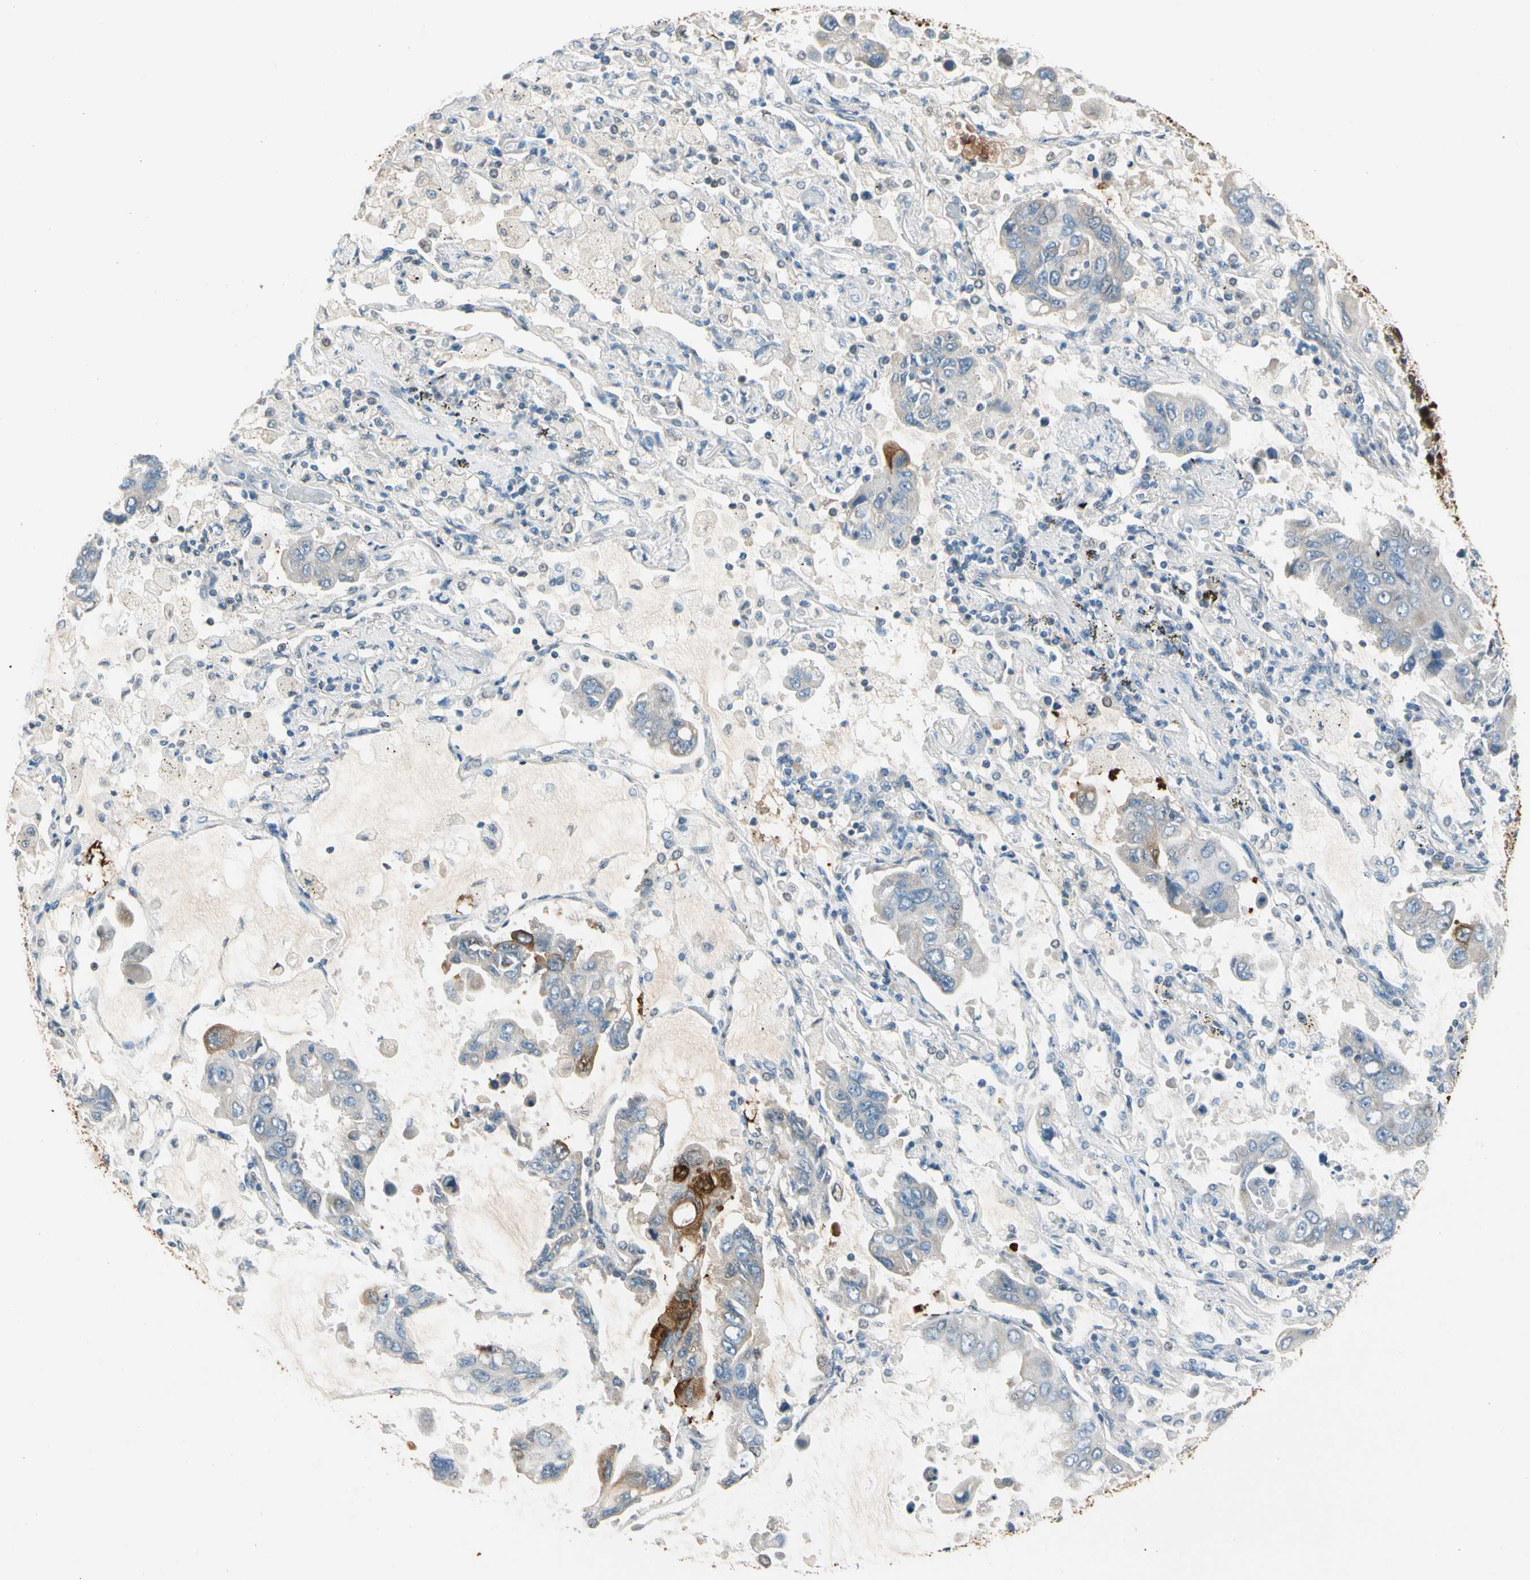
{"staining": {"intensity": "moderate", "quantity": "<25%", "location": "cytoplasmic/membranous"}, "tissue": "lung cancer", "cell_type": "Tumor cells", "image_type": "cancer", "snomed": [{"axis": "morphology", "description": "Adenocarcinoma, NOS"}, {"axis": "topography", "description": "Lung"}], "caption": "High-power microscopy captured an immunohistochemistry image of lung adenocarcinoma, revealing moderate cytoplasmic/membranous expression in approximately <25% of tumor cells.", "gene": "STK40", "patient": {"sex": "male", "age": 64}}